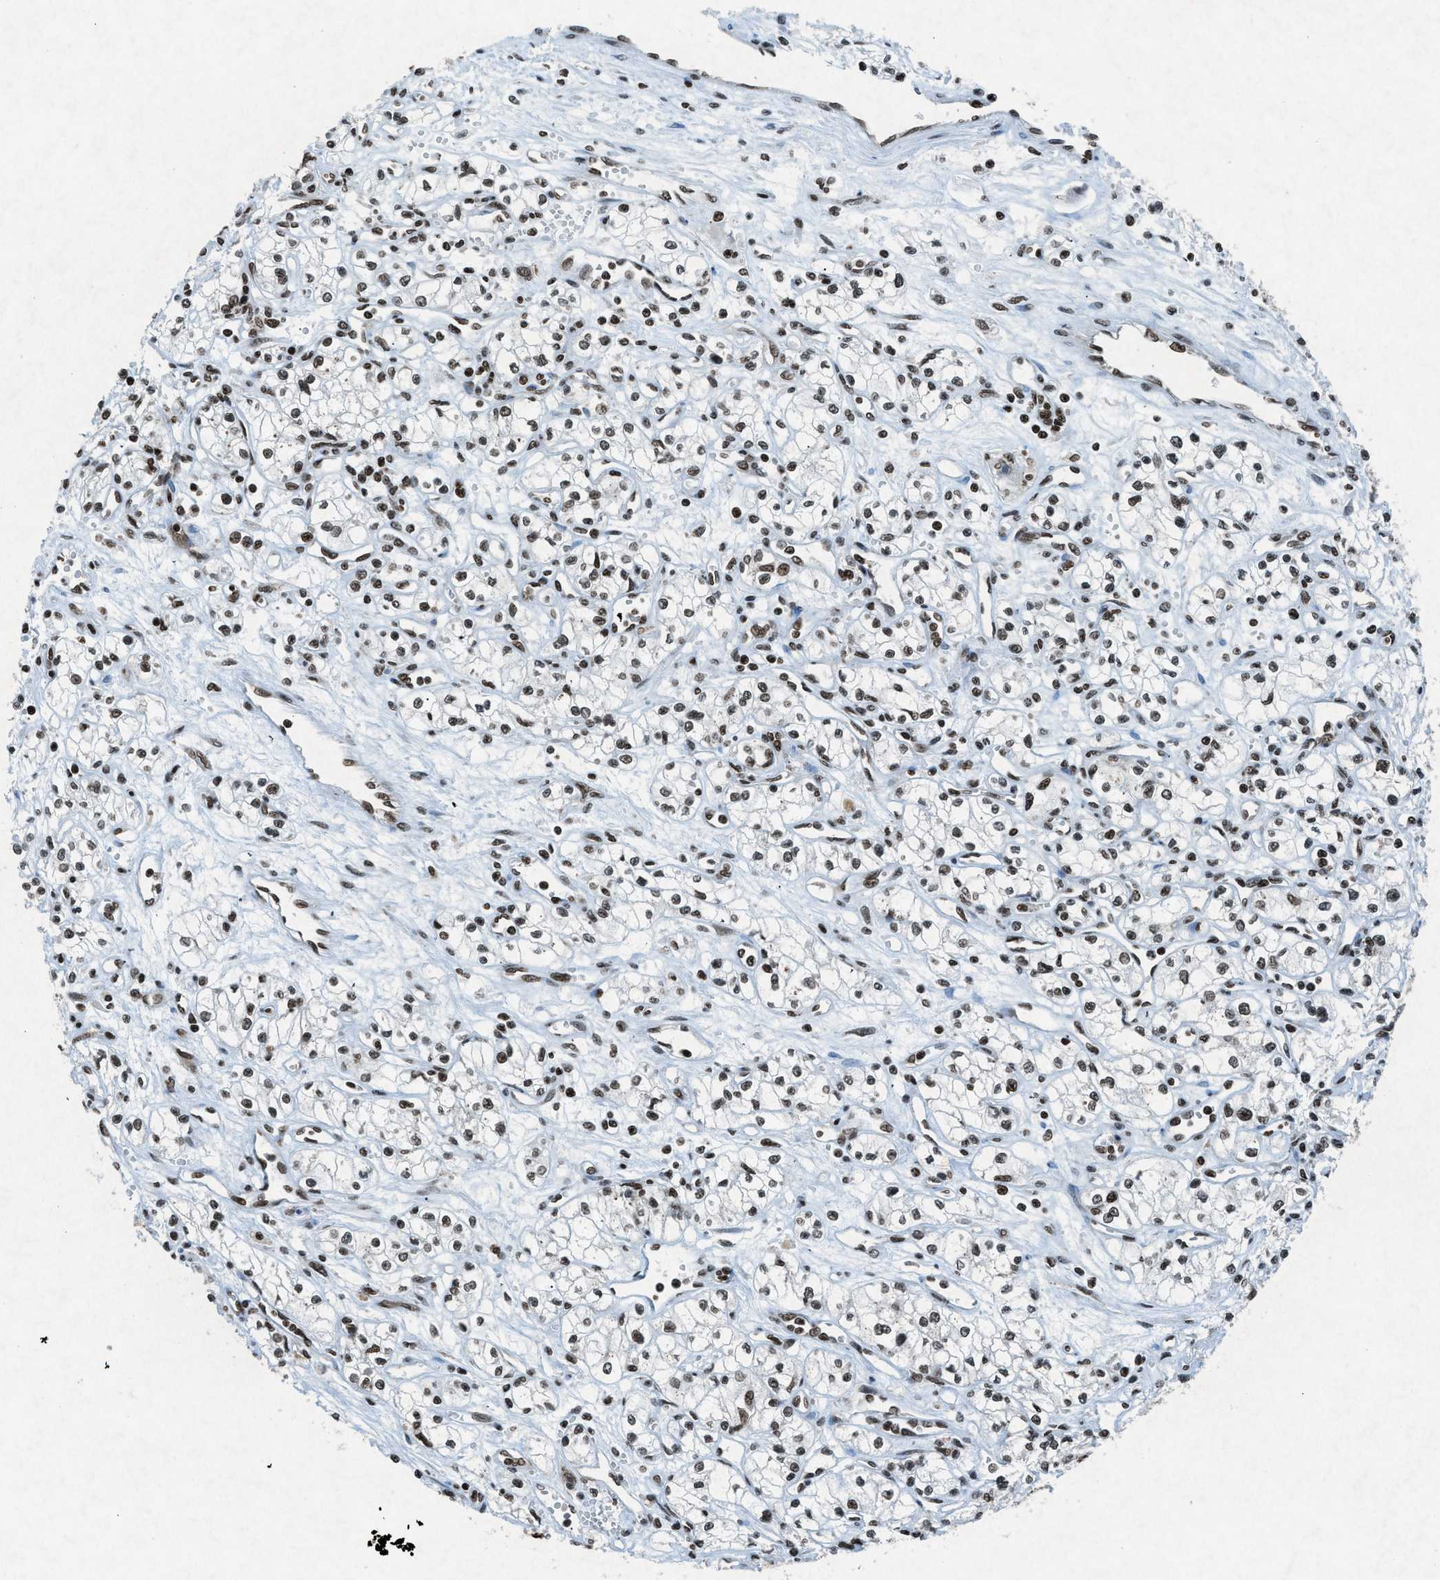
{"staining": {"intensity": "weak", "quantity": ">75%", "location": "nuclear"}, "tissue": "renal cancer", "cell_type": "Tumor cells", "image_type": "cancer", "snomed": [{"axis": "morphology", "description": "Normal tissue, NOS"}, {"axis": "morphology", "description": "Adenocarcinoma, NOS"}, {"axis": "topography", "description": "Kidney"}], "caption": "IHC histopathology image of human renal adenocarcinoma stained for a protein (brown), which reveals low levels of weak nuclear staining in about >75% of tumor cells.", "gene": "NXF1", "patient": {"sex": "male", "age": 59}}